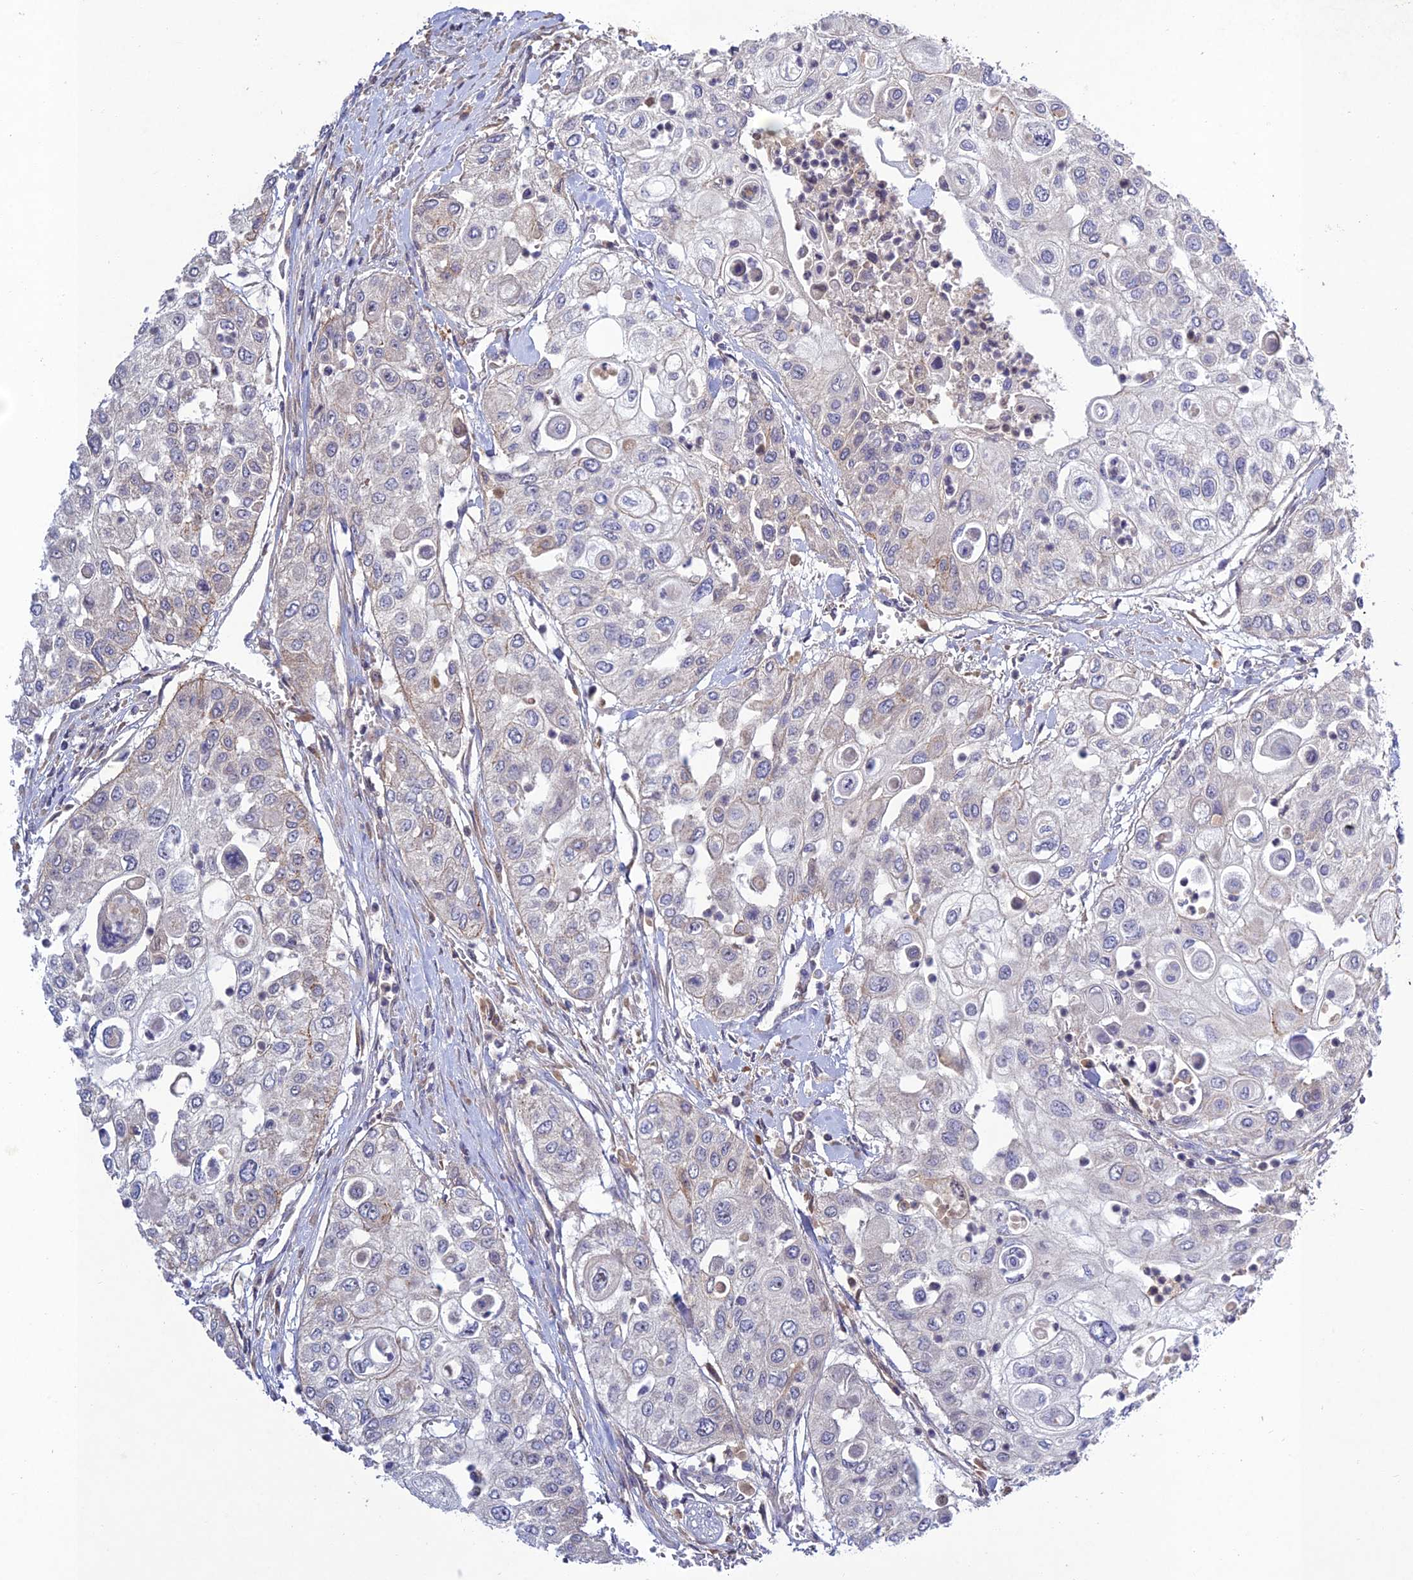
{"staining": {"intensity": "negative", "quantity": "none", "location": "none"}, "tissue": "urothelial cancer", "cell_type": "Tumor cells", "image_type": "cancer", "snomed": [{"axis": "morphology", "description": "Urothelial carcinoma, High grade"}, {"axis": "topography", "description": "Urinary bladder"}], "caption": "DAB immunohistochemical staining of human high-grade urothelial carcinoma displays no significant expression in tumor cells.", "gene": "CHST5", "patient": {"sex": "female", "age": 79}}